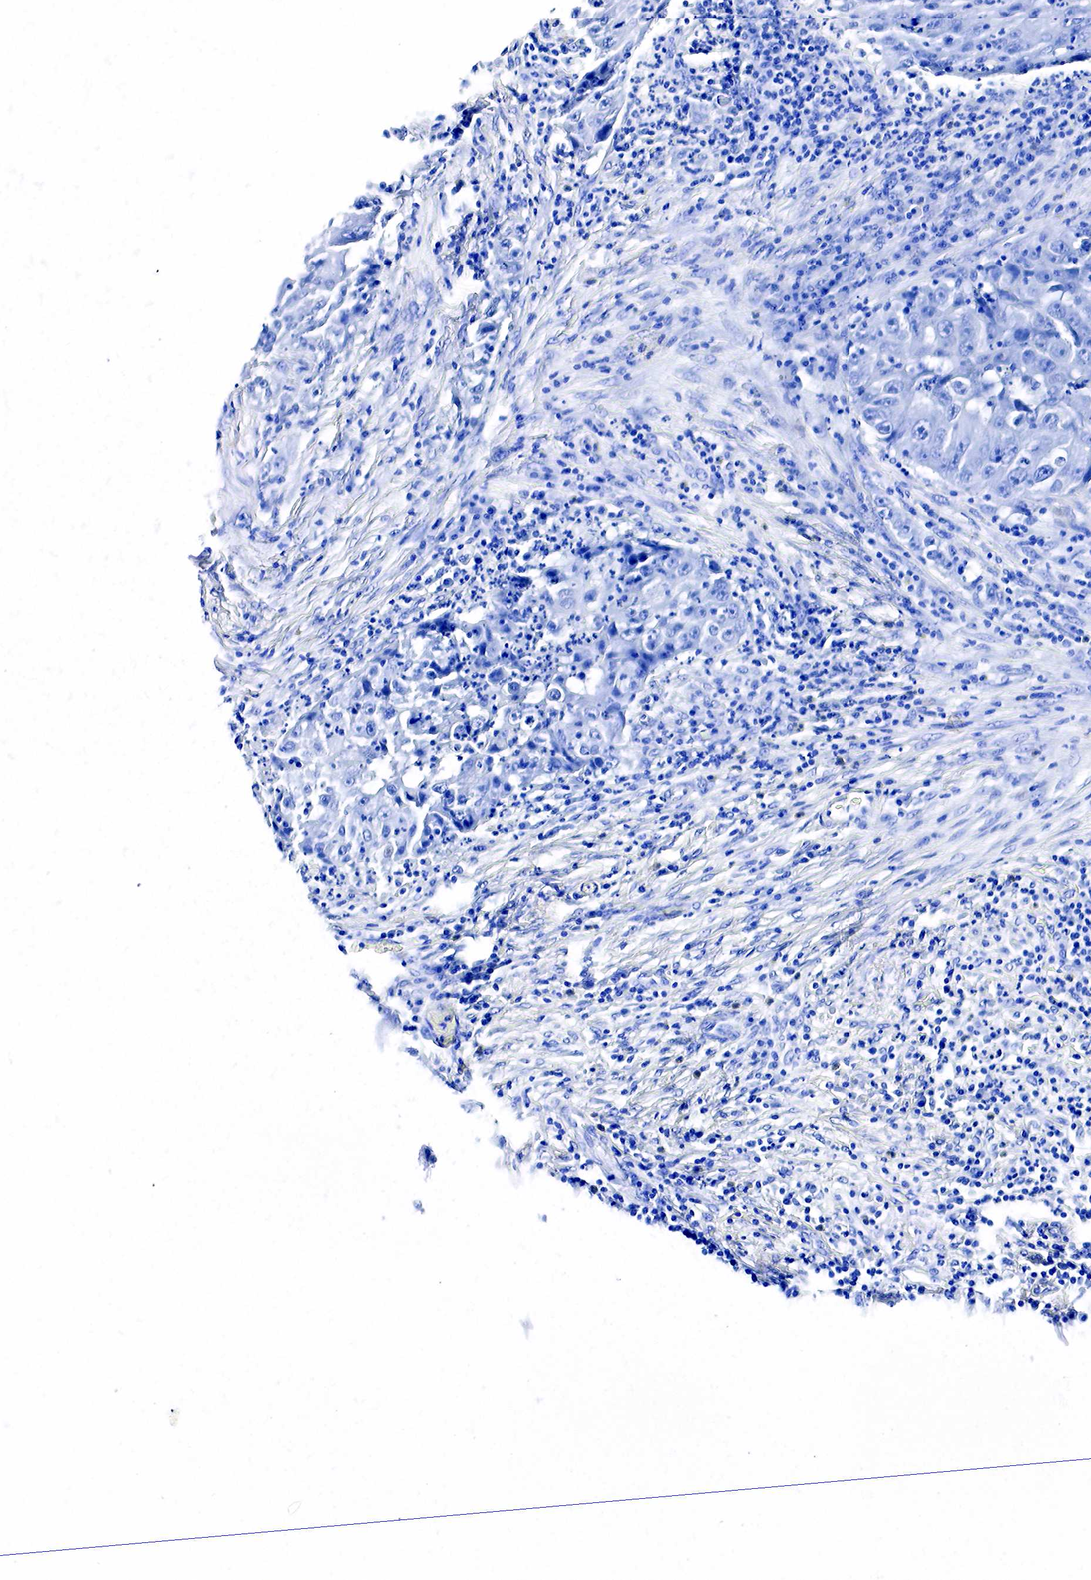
{"staining": {"intensity": "negative", "quantity": "none", "location": "none"}, "tissue": "lung cancer", "cell_type": "Tumor cells", "image_type": "cancer", "snomed": [{"axis": "morphology", "description": "Squamous cell carcinoma, NOS"}, {"axis": "topography", "description": "Lung"}], "caption": "Immunohistochemistry (IHC) of human lung cancer exhibits no staining in tumor cells.", "gene": "ACP3", "patient": {"sex": "male", "age": 64}}